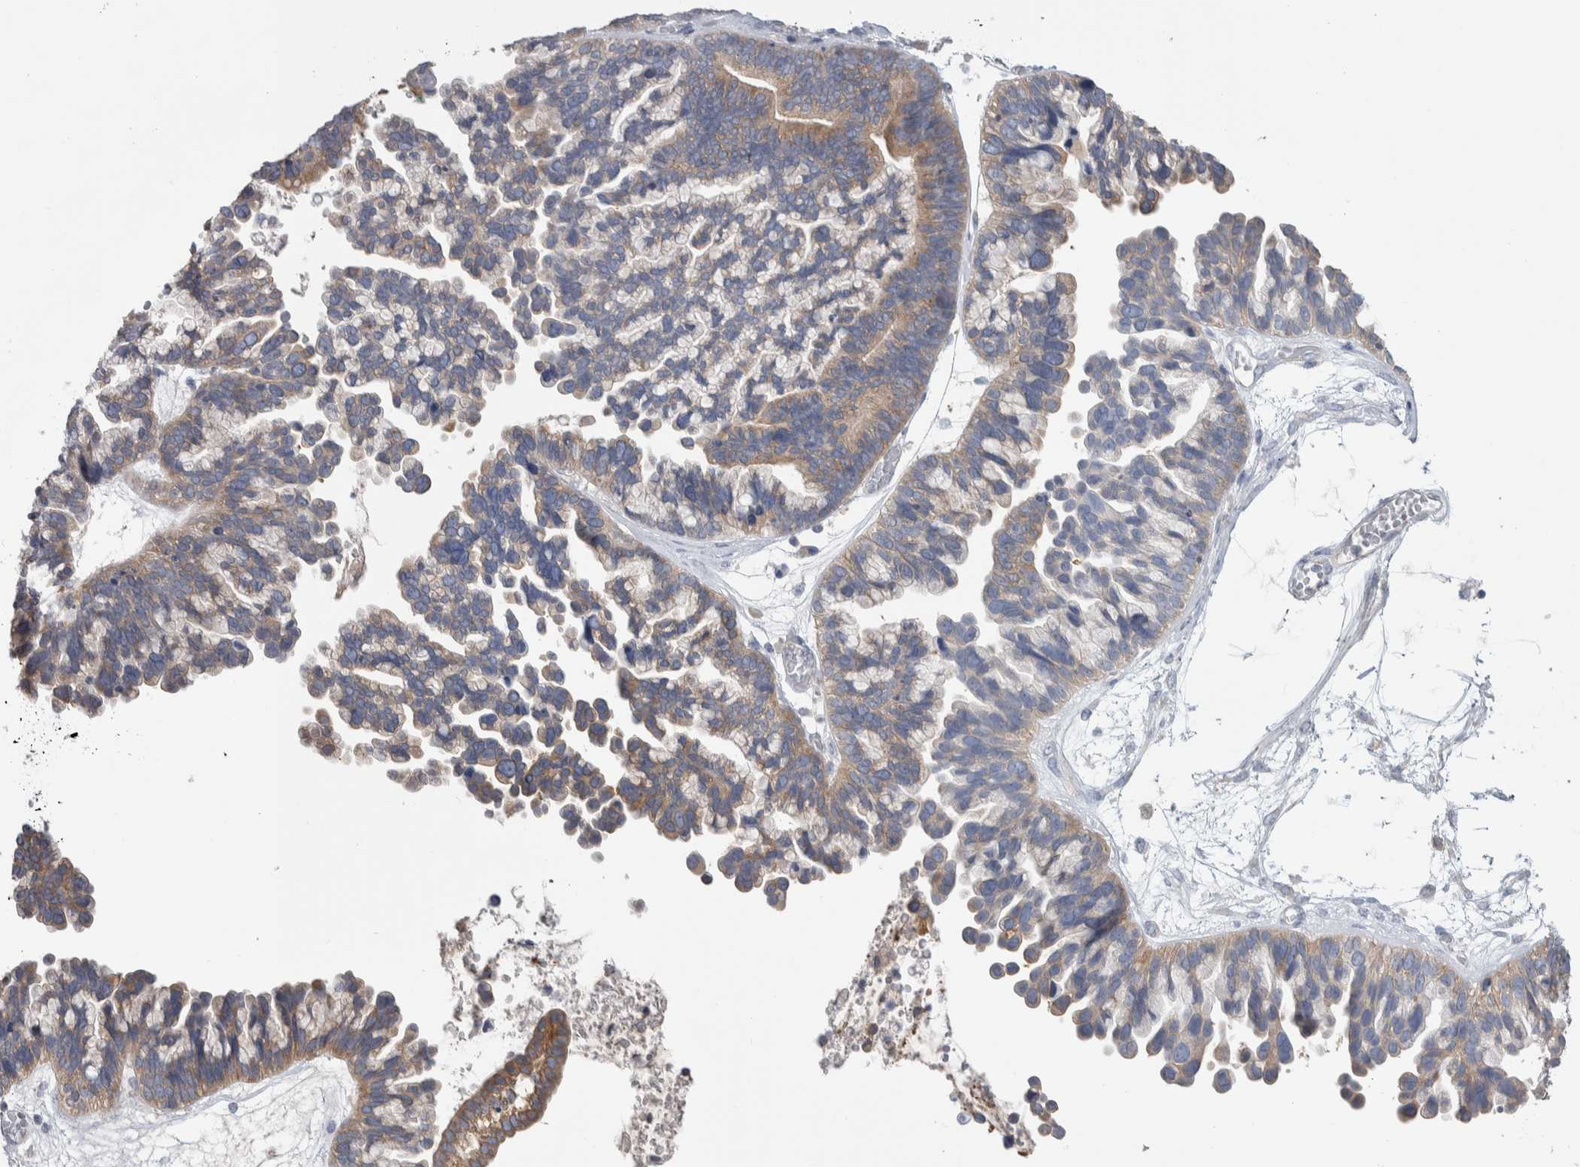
{"staining": {"intensity": "moderate", "quantity": ">75%", "location": "cytoplasmic/membranous"}, "tissue": "ovarian cancer", "cell_type": "Tumor cells", "image_type": "cancer", "snomed": [{"axis": "morphology", "description": "Cystadenocarcinoma, serous, NOS"}, {"axis": "topography", "description": "Ovary"}], "caption": "A brown stain highlights moderate cytoplasmic/membranous expression of a protein in ovarian cancer tumor cells.", "gene": "GPHN", "patient": {"sex": "female", "age": 56}}